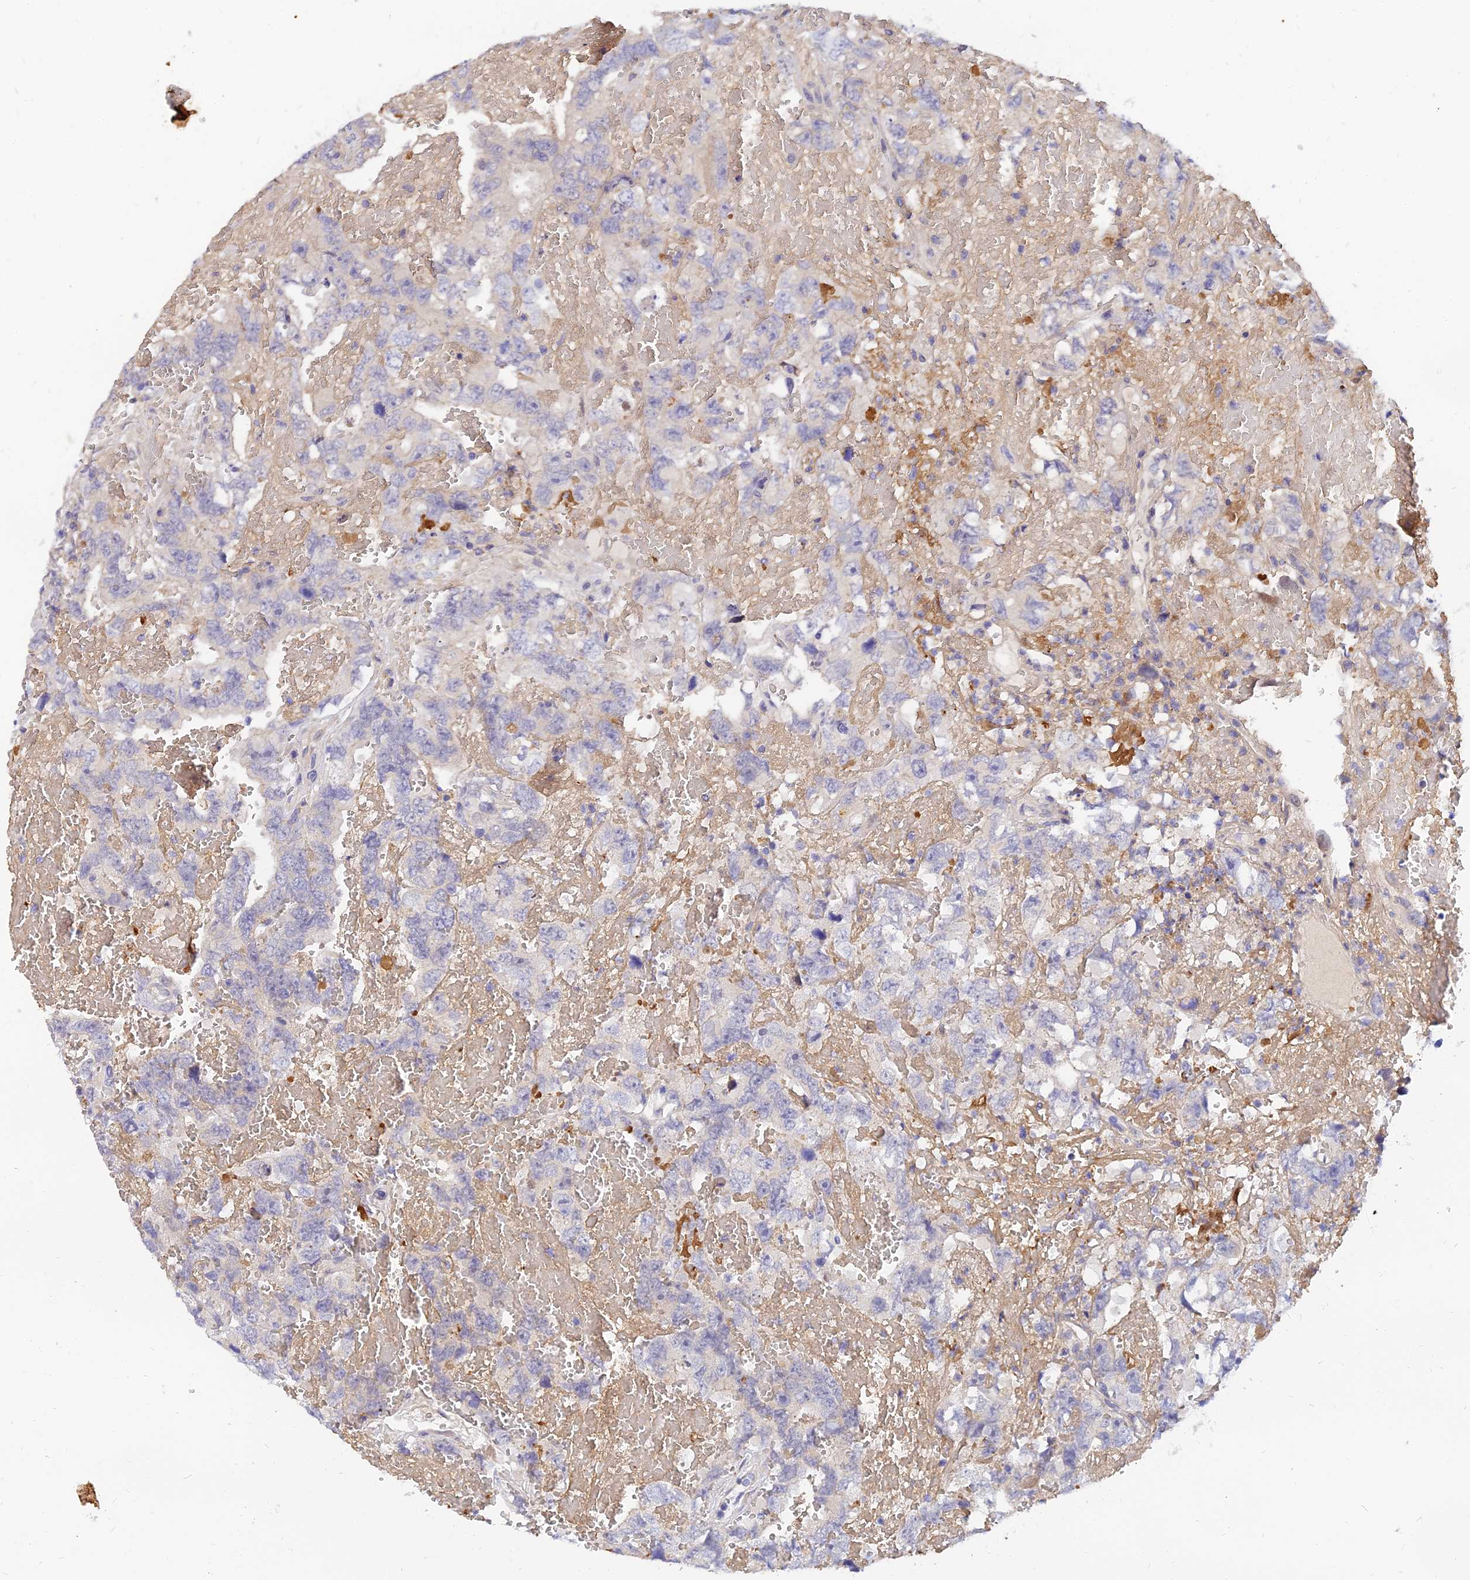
{"staining": {"intensity": "negative", "quantity": "none", "location": "none"}, "tissue": "testis cancer", "cell_type": "Tumor cells", "image_type": "cancer", "snomed": [{"axis": "morphology", "description": "Carcinoma, Embryonal, NOS"}, {"axis": "topography", "description": "Testis"}], "caption": "The histopathology image exhibits no staining of tumor cells in testis cancer. (DAB immunohistochemistry (IHC), high magnification).", "gene": "ANKS4B", "patient": {"sex": "male", "age": 45}}